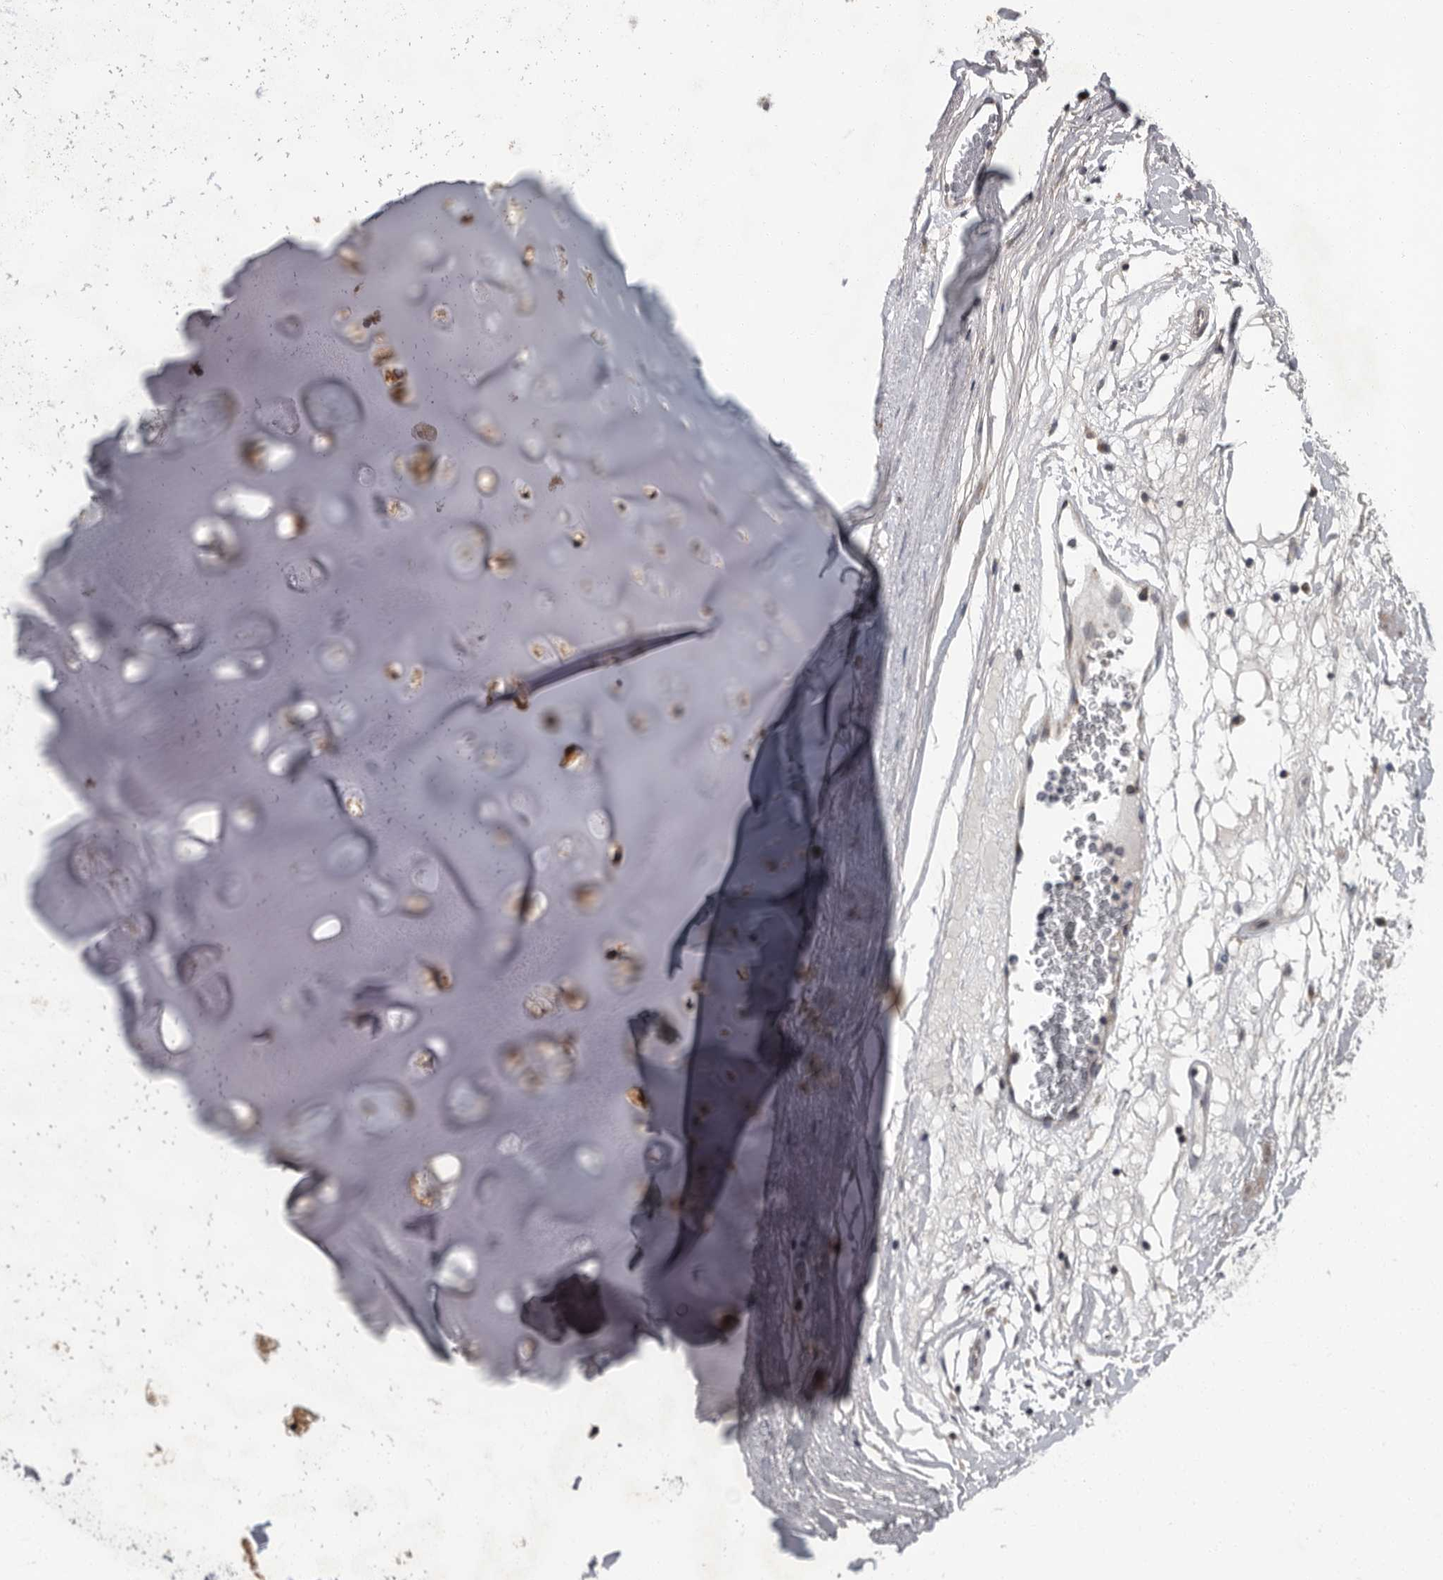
{"staining": {"intensity": "moderate", "quantity": ">75%", "location": "cytoplasmic/membranous"}, "tissue": "adipose tissue", "cell_type": "Adipocytes", "image_type": "normal", "snomed": [{"axis": "morphology", "description": "Normal tissue, NOS"}, {"axis": "topography", "description": "Cartilage tissue"}], "caption": "Moderate cytoplasmic/membranous staining is identified in approximately >75% of adipocytes in normal adipose tissue.", "gene": "PDE7A", "patient": {"sex": "female", "age": 63}}